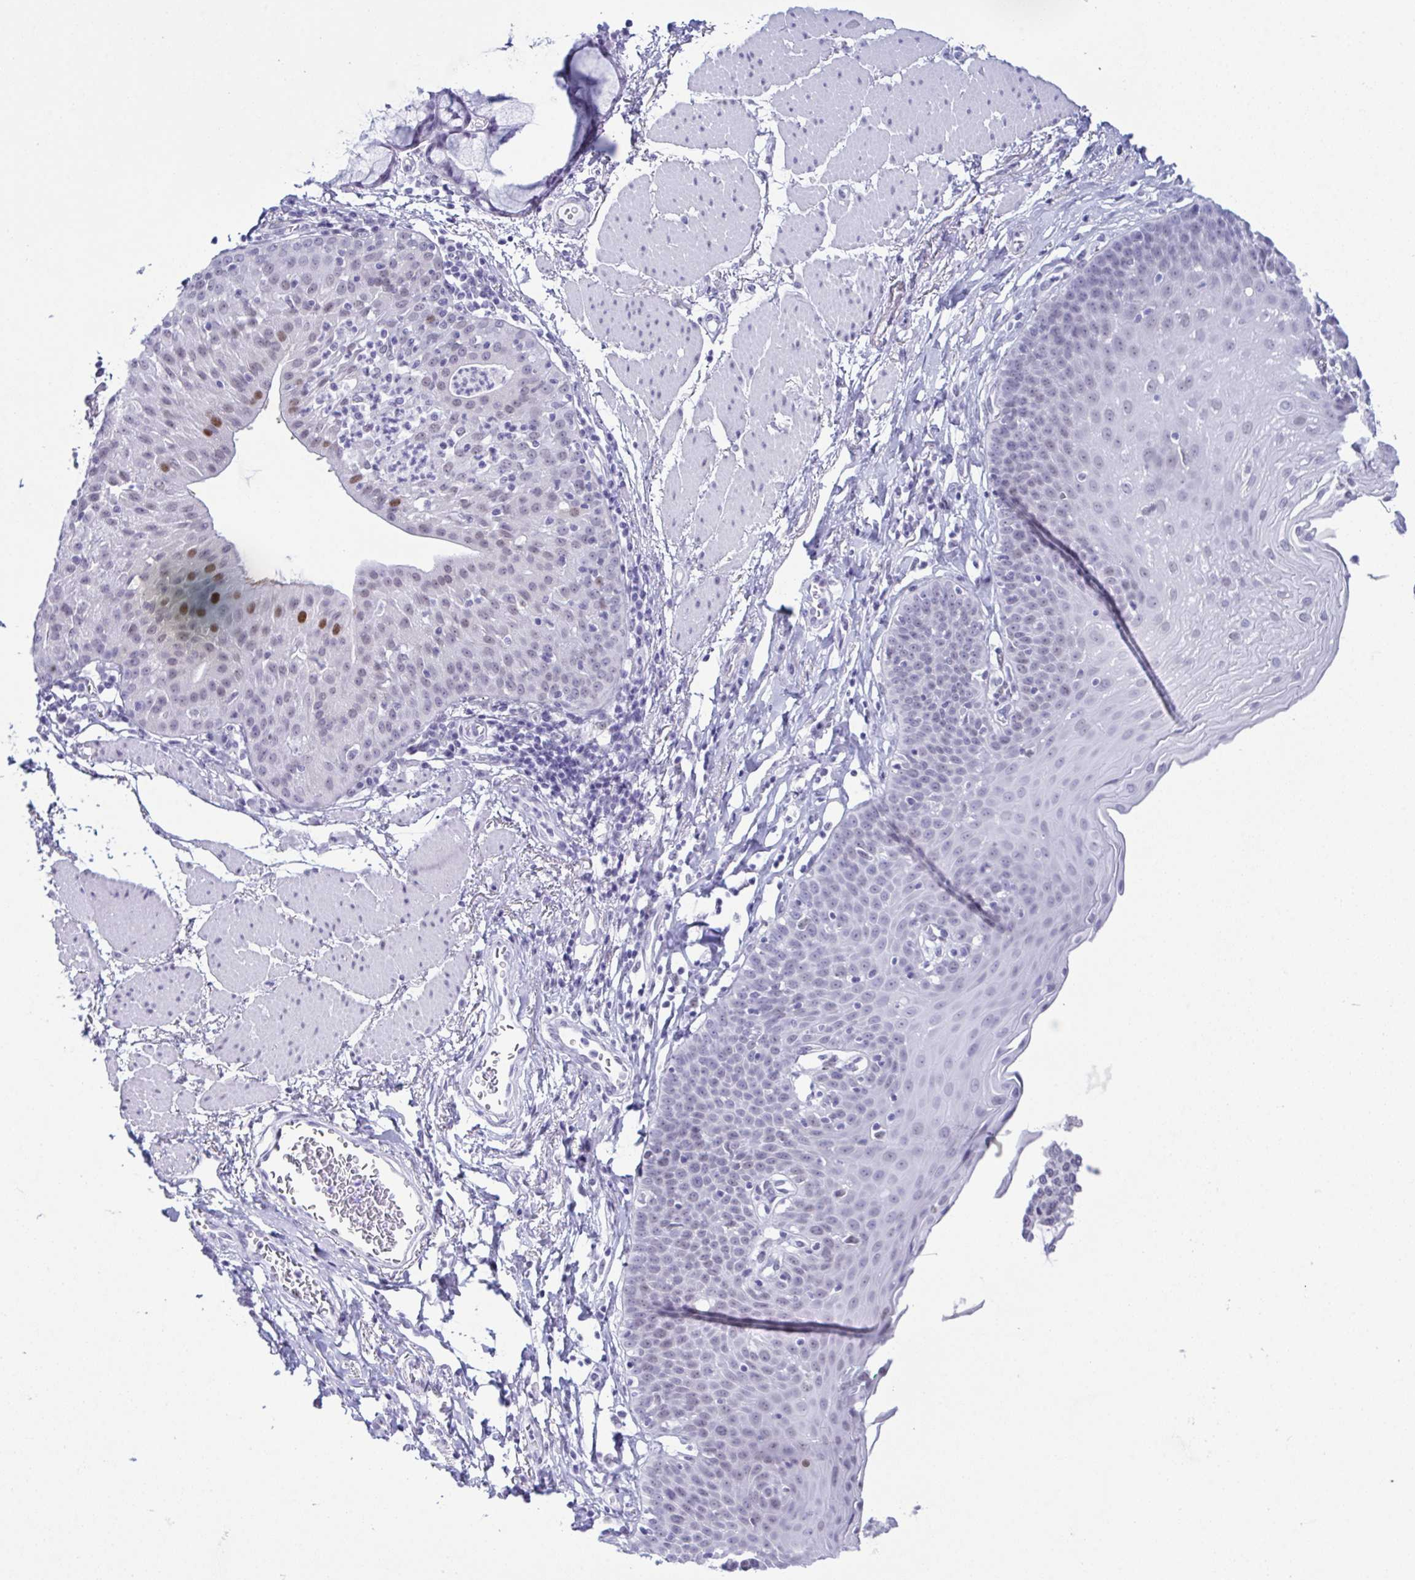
{"staining": {"intensity": "negative", "quantity": "none", "location": "none"}, "tissue": "esophagus", "cell_type": "Squamous epithelial cells", "image_type": "normal", "snomed": [{"axis": "morphology", "description": "Normal tissue, NOS"}, {"axis": "topography", "description": "Esophagus"}], "caption": "An immunohistochemistry (IHC) histopathology image of benign esophagus is shown. There is no staining in squamous epithelial cells of esophagus.", "gene": "SUGP2", "patient": {"sex": "female", "age": 81}}